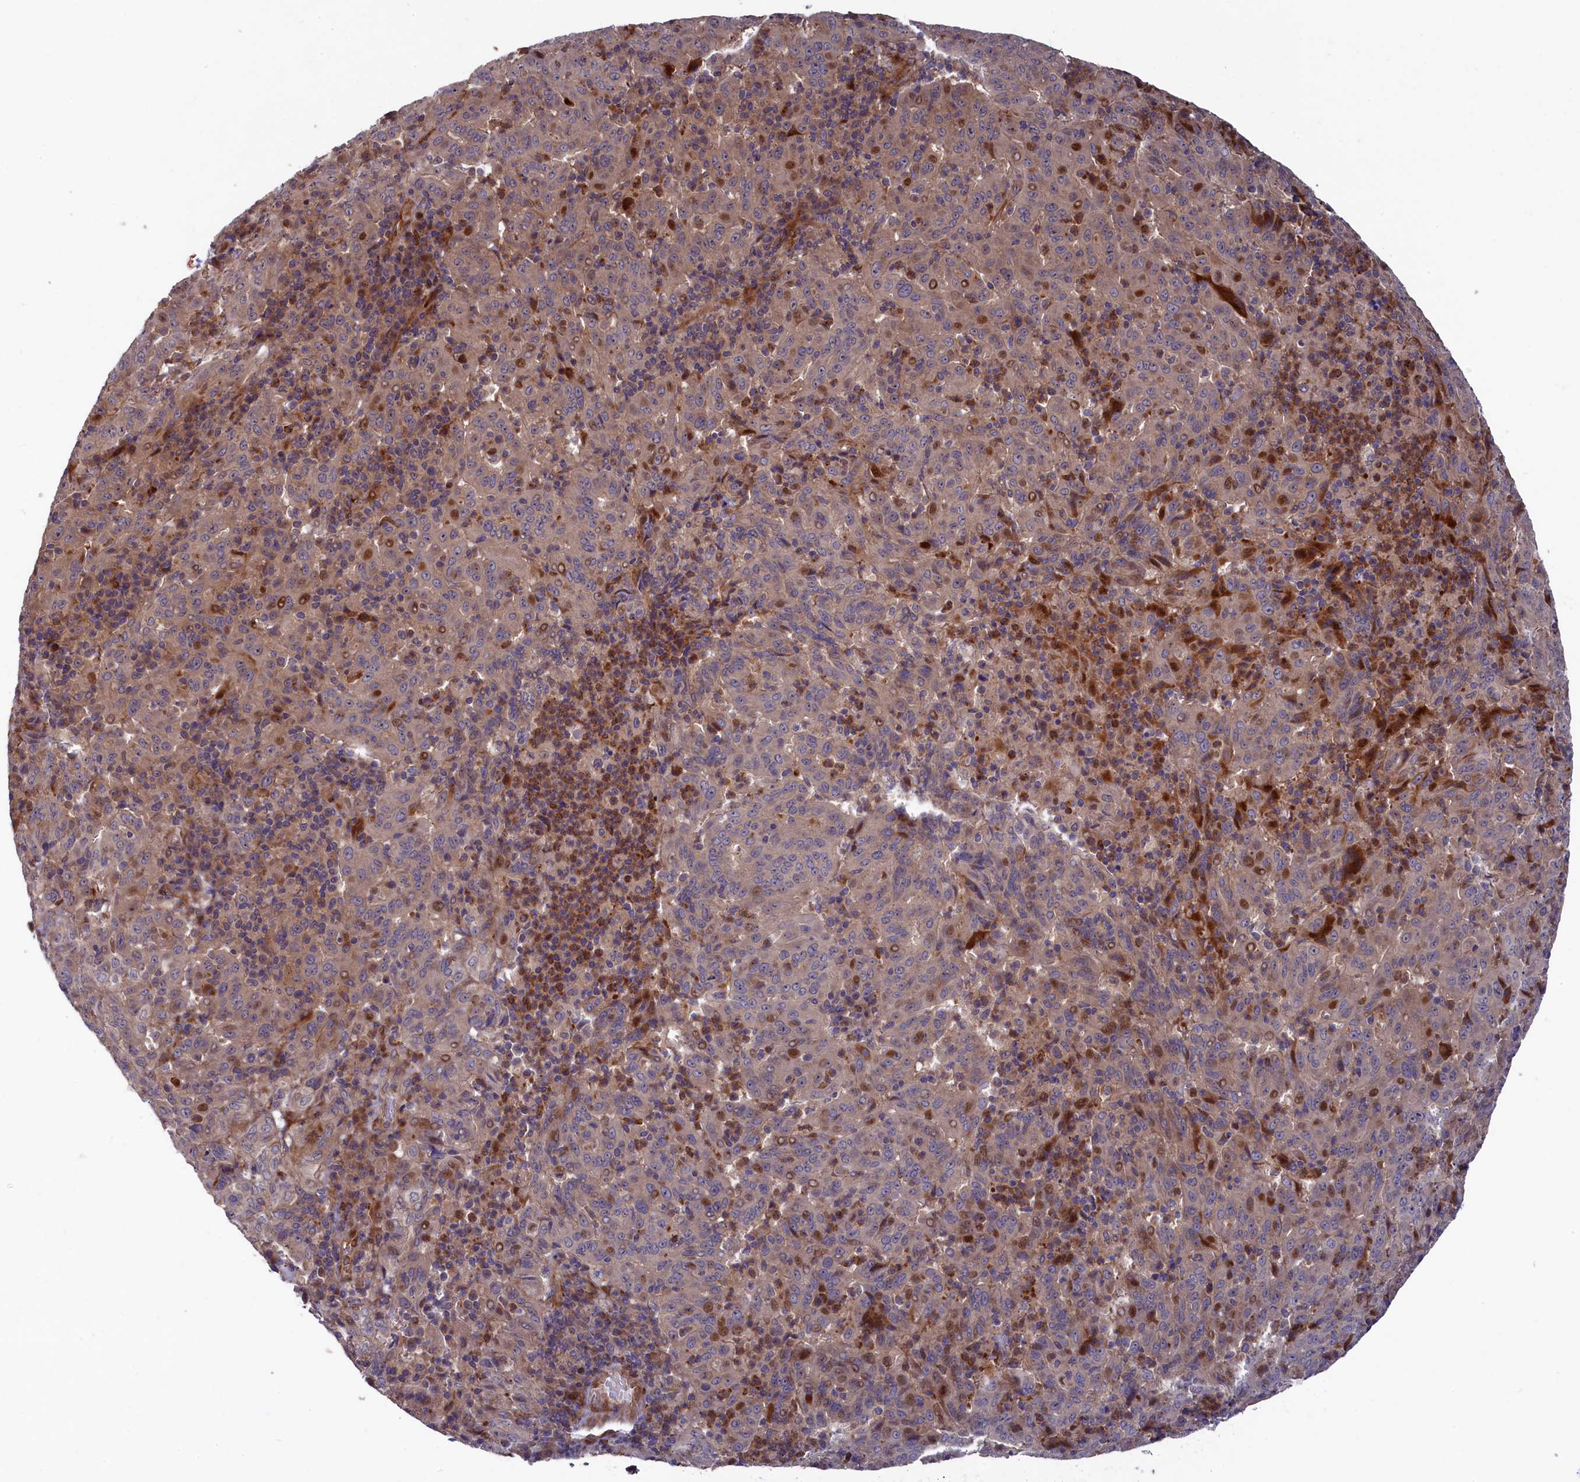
{"staining": {"intensity": "moderate", "quantity": "25%-75%", "location": "cytoplasmic/membranous"}, "tissue": "pancreatic cancer", "cell_type": "Tumor cells", "image_type": "cancer", "snomed": [{"axis": "morphology", "description": "Adenocarcinoma, NOS"}, {"axis": "topography", "description": "Pancreas"}], "caption": "Immunohistochemistry (DAB (3,3'-diaminobenzidine)) staining of human pancreatic cancer demonstrates moderate cytoplasmic/membranous protein staining in about 25%-75% of tumor cells.", "gene": "PIK3C3", "patient": {"sex": "male", "age": 63}}